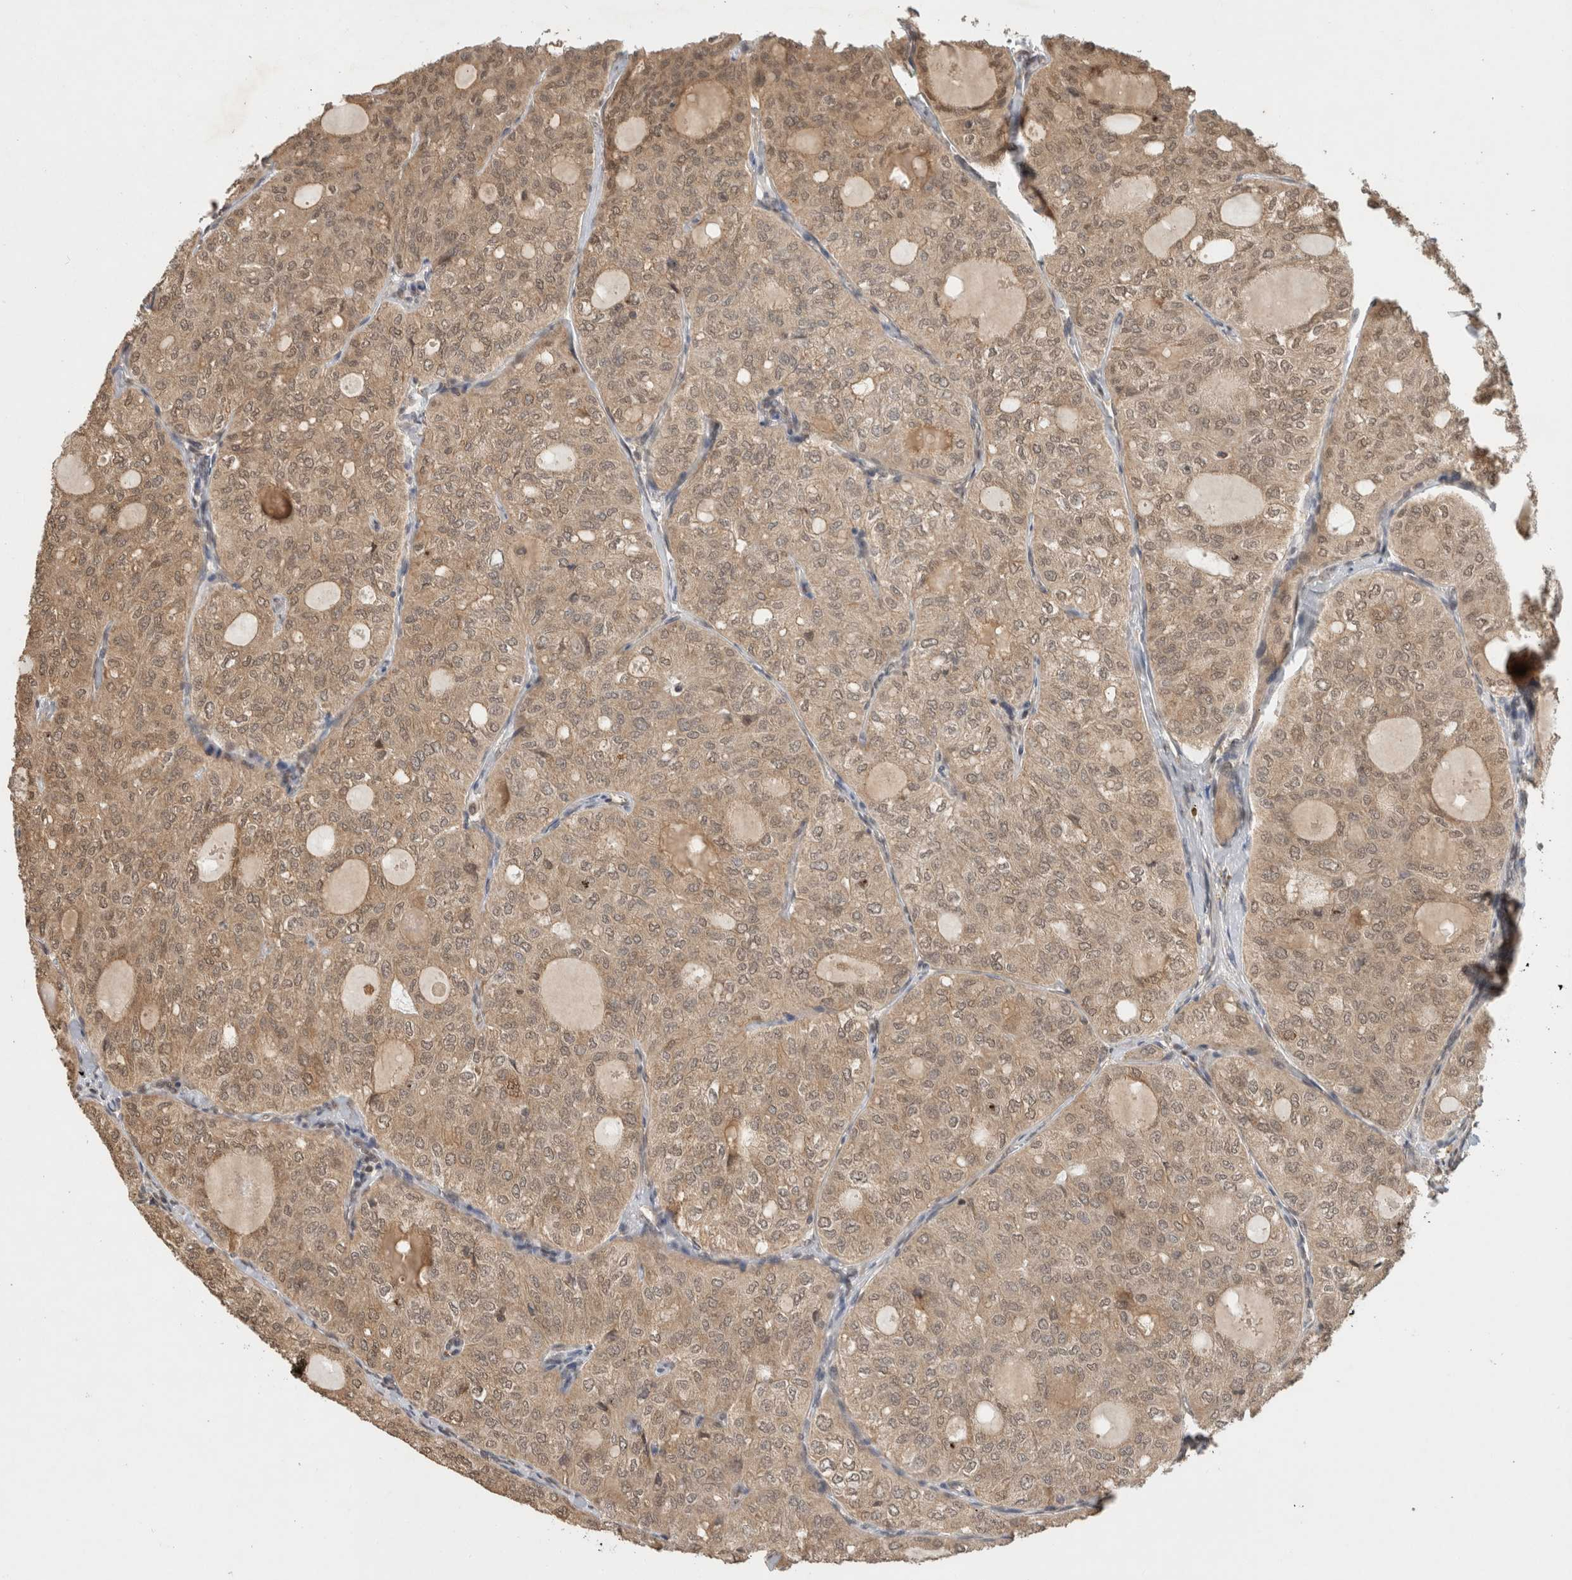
{"staining": {"intensity": "moderate", "quantity": ">75%", "location": "cytoplasmic/membranous,nuclear"}, "tissue": "thyroid cancer", "cell_type": "Tumor cells", "image_type": "cancer", "snomed": [{"axis": "morphology", "description": "Follicular adenoma carcinoma, NOS"}, {"axis": "topography", "description": "Thyroid gland"}], "caption": "A medium amount of moderate cytoplasmic/membranous and nuclear positivity is identified in about >75% of tumor cells in thyroid cancer (follicular adenoma carcinoma) tissue.", "gene": "C1orf21", "patient": {"sex": "male", "age": 75}}